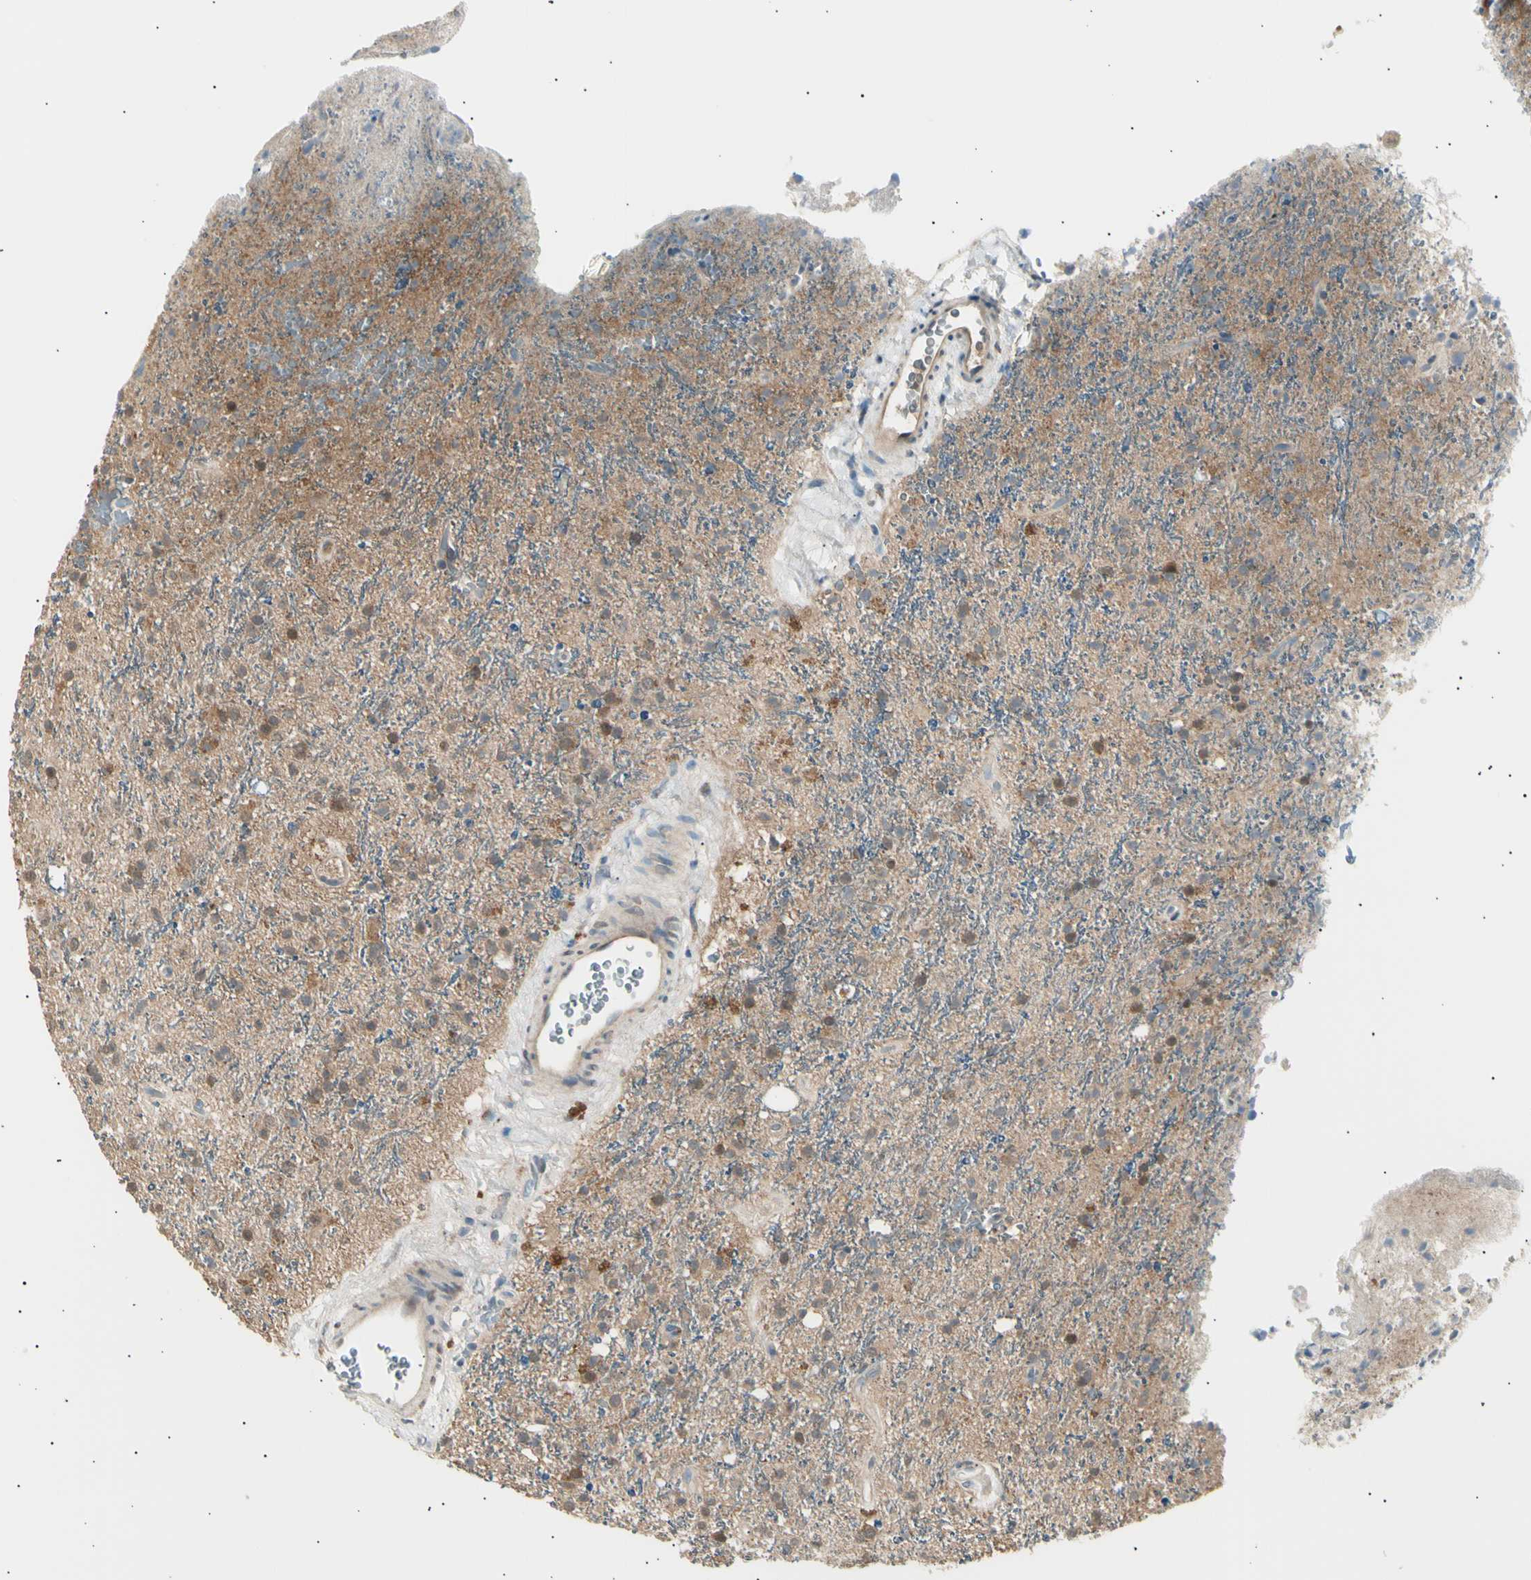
{"staining": {"intensity": "moderate", "quantity": ">75%", "location": "cytoplasmic/membranous,nuclear"}, "tissue": "glioma", "cell_type": "Tumor cells", "image_type": "cancer", "snomed": [{"axis": "morphology", "description": "Glioma, malignant, High grade"}, {"axis": "topography", "description": "Brain"}], "caption": "Tumor cells reveal medium levels of moderate cytoplasmic/membranous and nuclear staining in about >75% of cells in glioma.", "gene": "LHPP", "patient": {"sex": "male", "age": 47}}